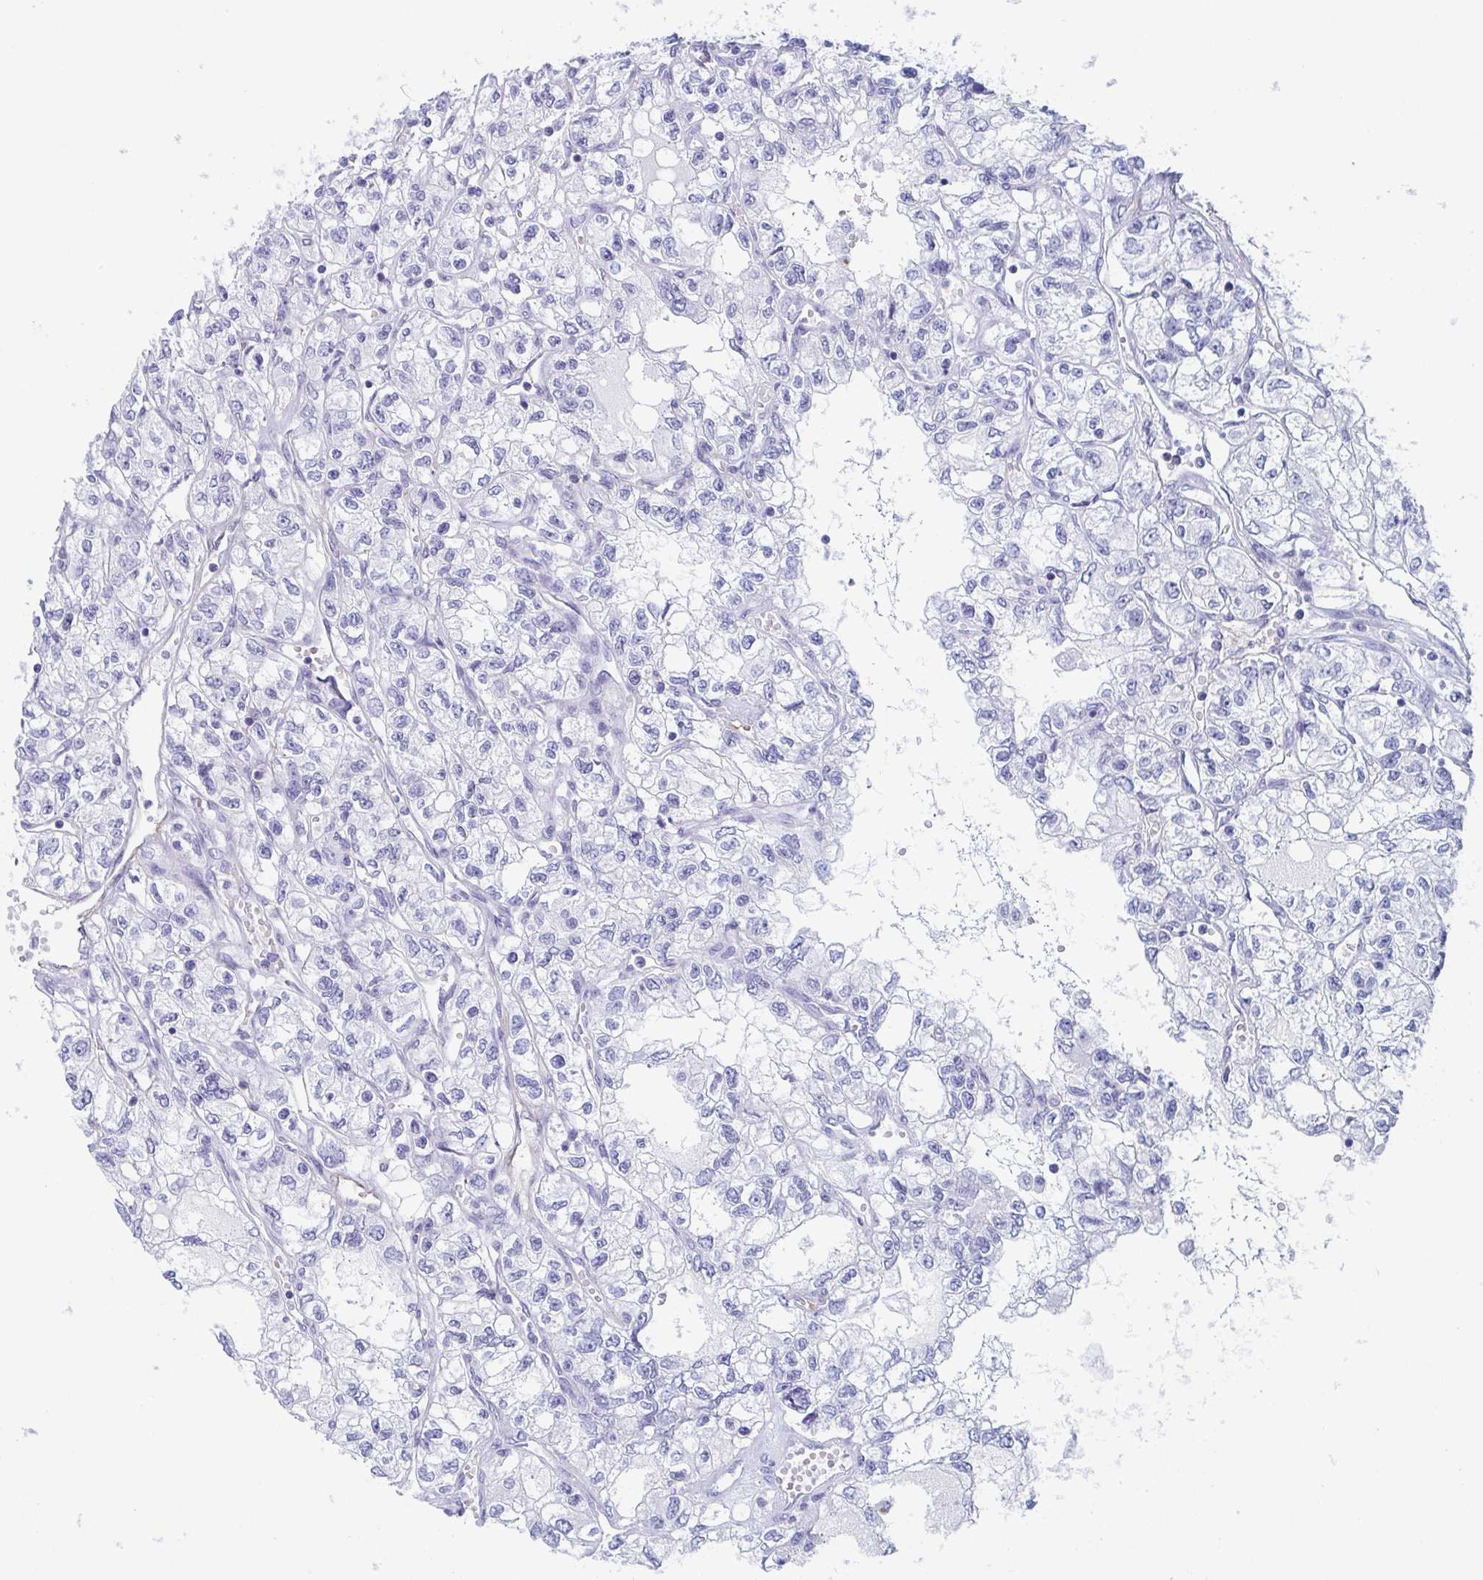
{"staining": {"intensity": "negative", "quantity": "none", "location": "none"}, "tissue": "renal cancer", "cell_type": "Tumor cells", "image_type": "cancer", "snomed": [{"axis": "morphology", "description": "Adenocarcinoma, NOS"}, {"axis": "topography", "description": "Kidney"}], "caption": "A high-resolution photomicrograph shows immunohistochemistry (IHC) staining of renal adenocarcinoma, which reveals no significant expression in tumor cells.", "gene": "LYRM2", "patient": {"sex": "female", "age": 59}}